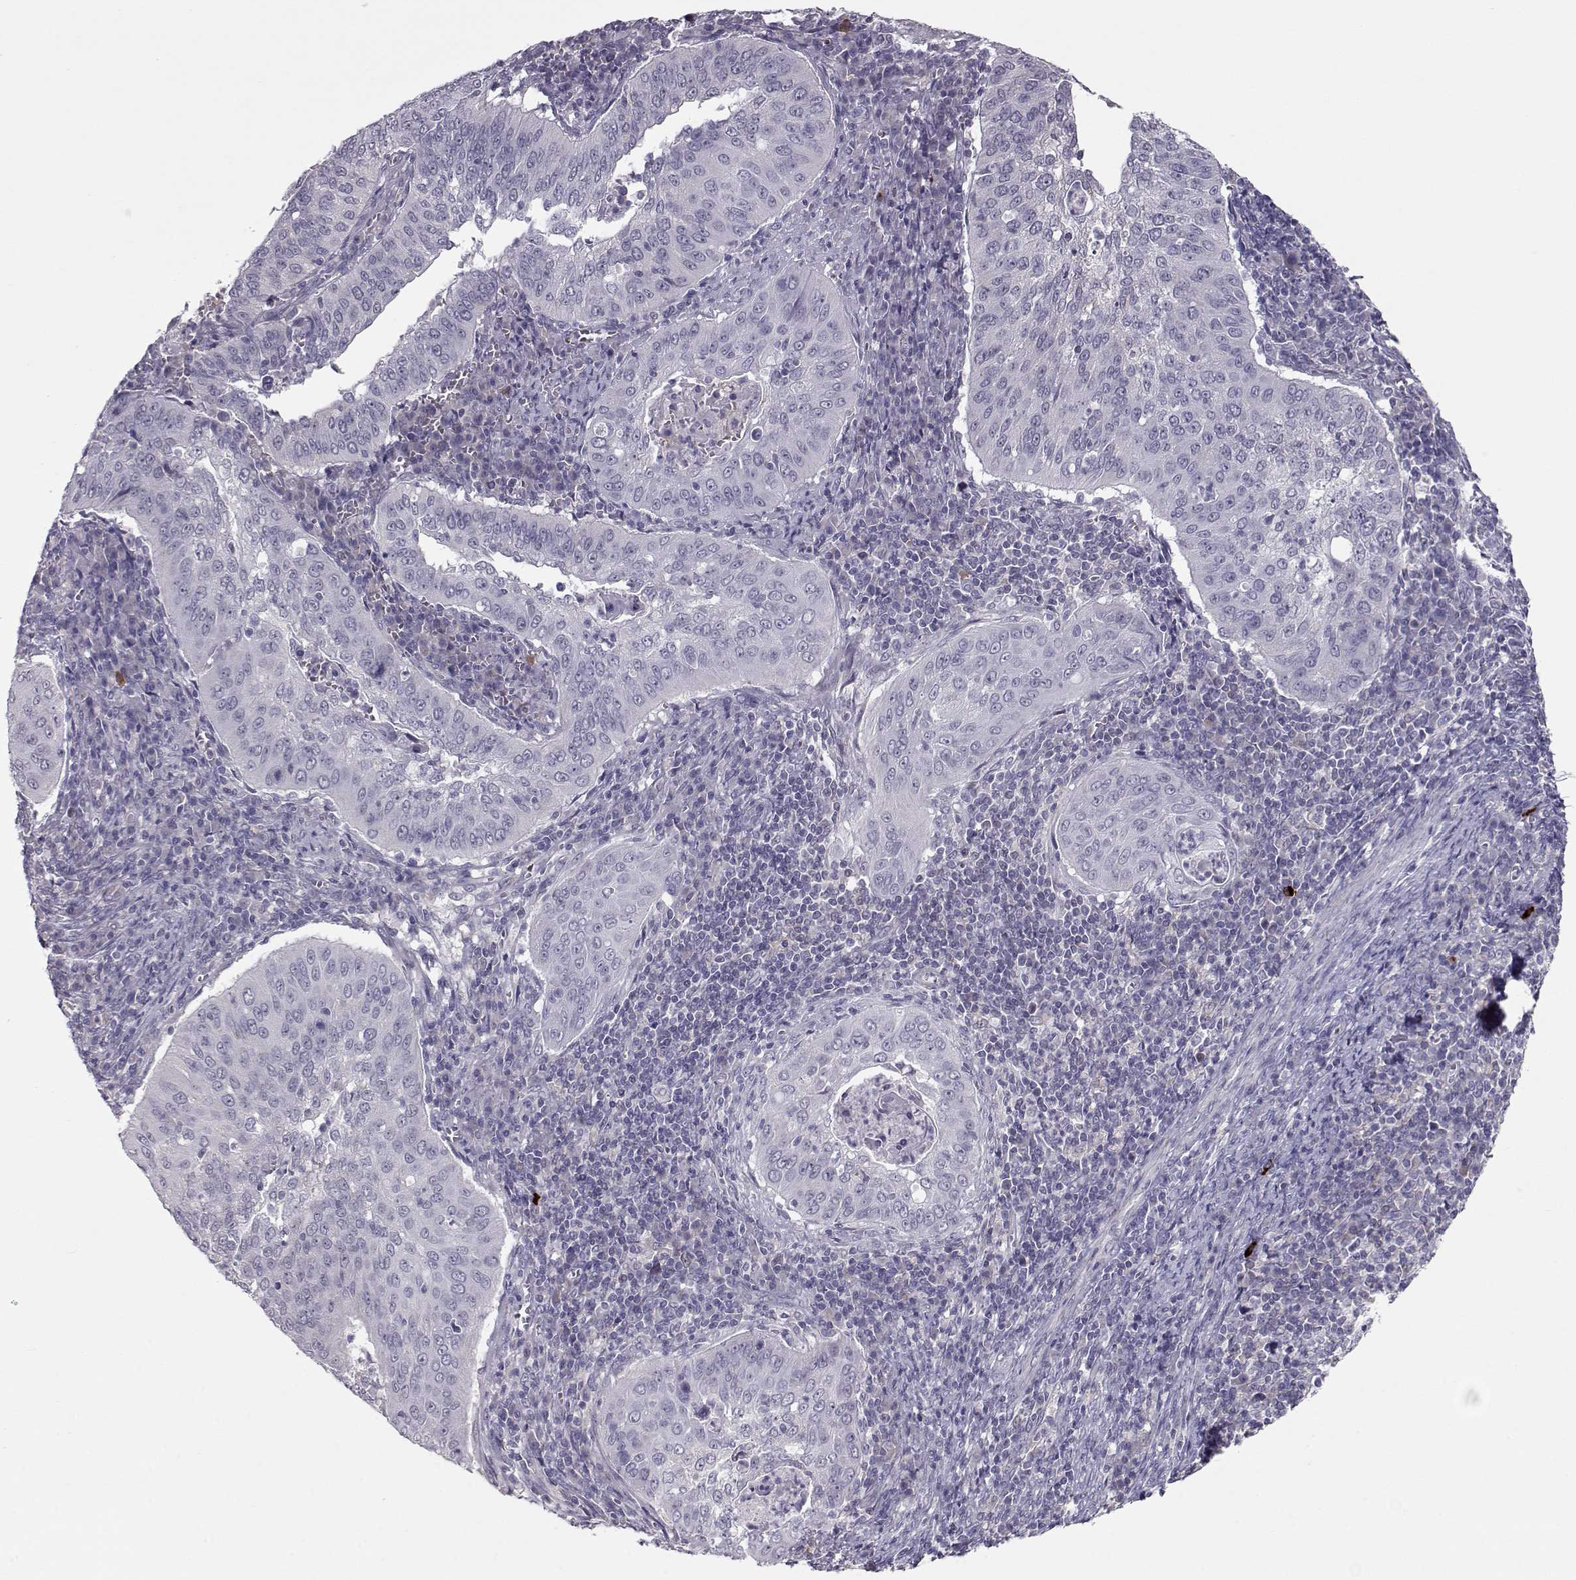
{"staining": {"intensity": "negative", "quantity": "none", "location": "none"}, "tissue": "cervical cancer", "cell_type": "Tumor cells", "image_type": "cancer", "snomed": [{"axis": "morphology", "description": "Squamous cell carcinoma, NOS"}, {"axis": "topography", "description": "Cervix"}], "caption": "There is no significant positivity in tumor cells of squamous cell carcinoma (cervical).", "gene": "NPVF", "patient": {"sex": "female", "age": 39}}